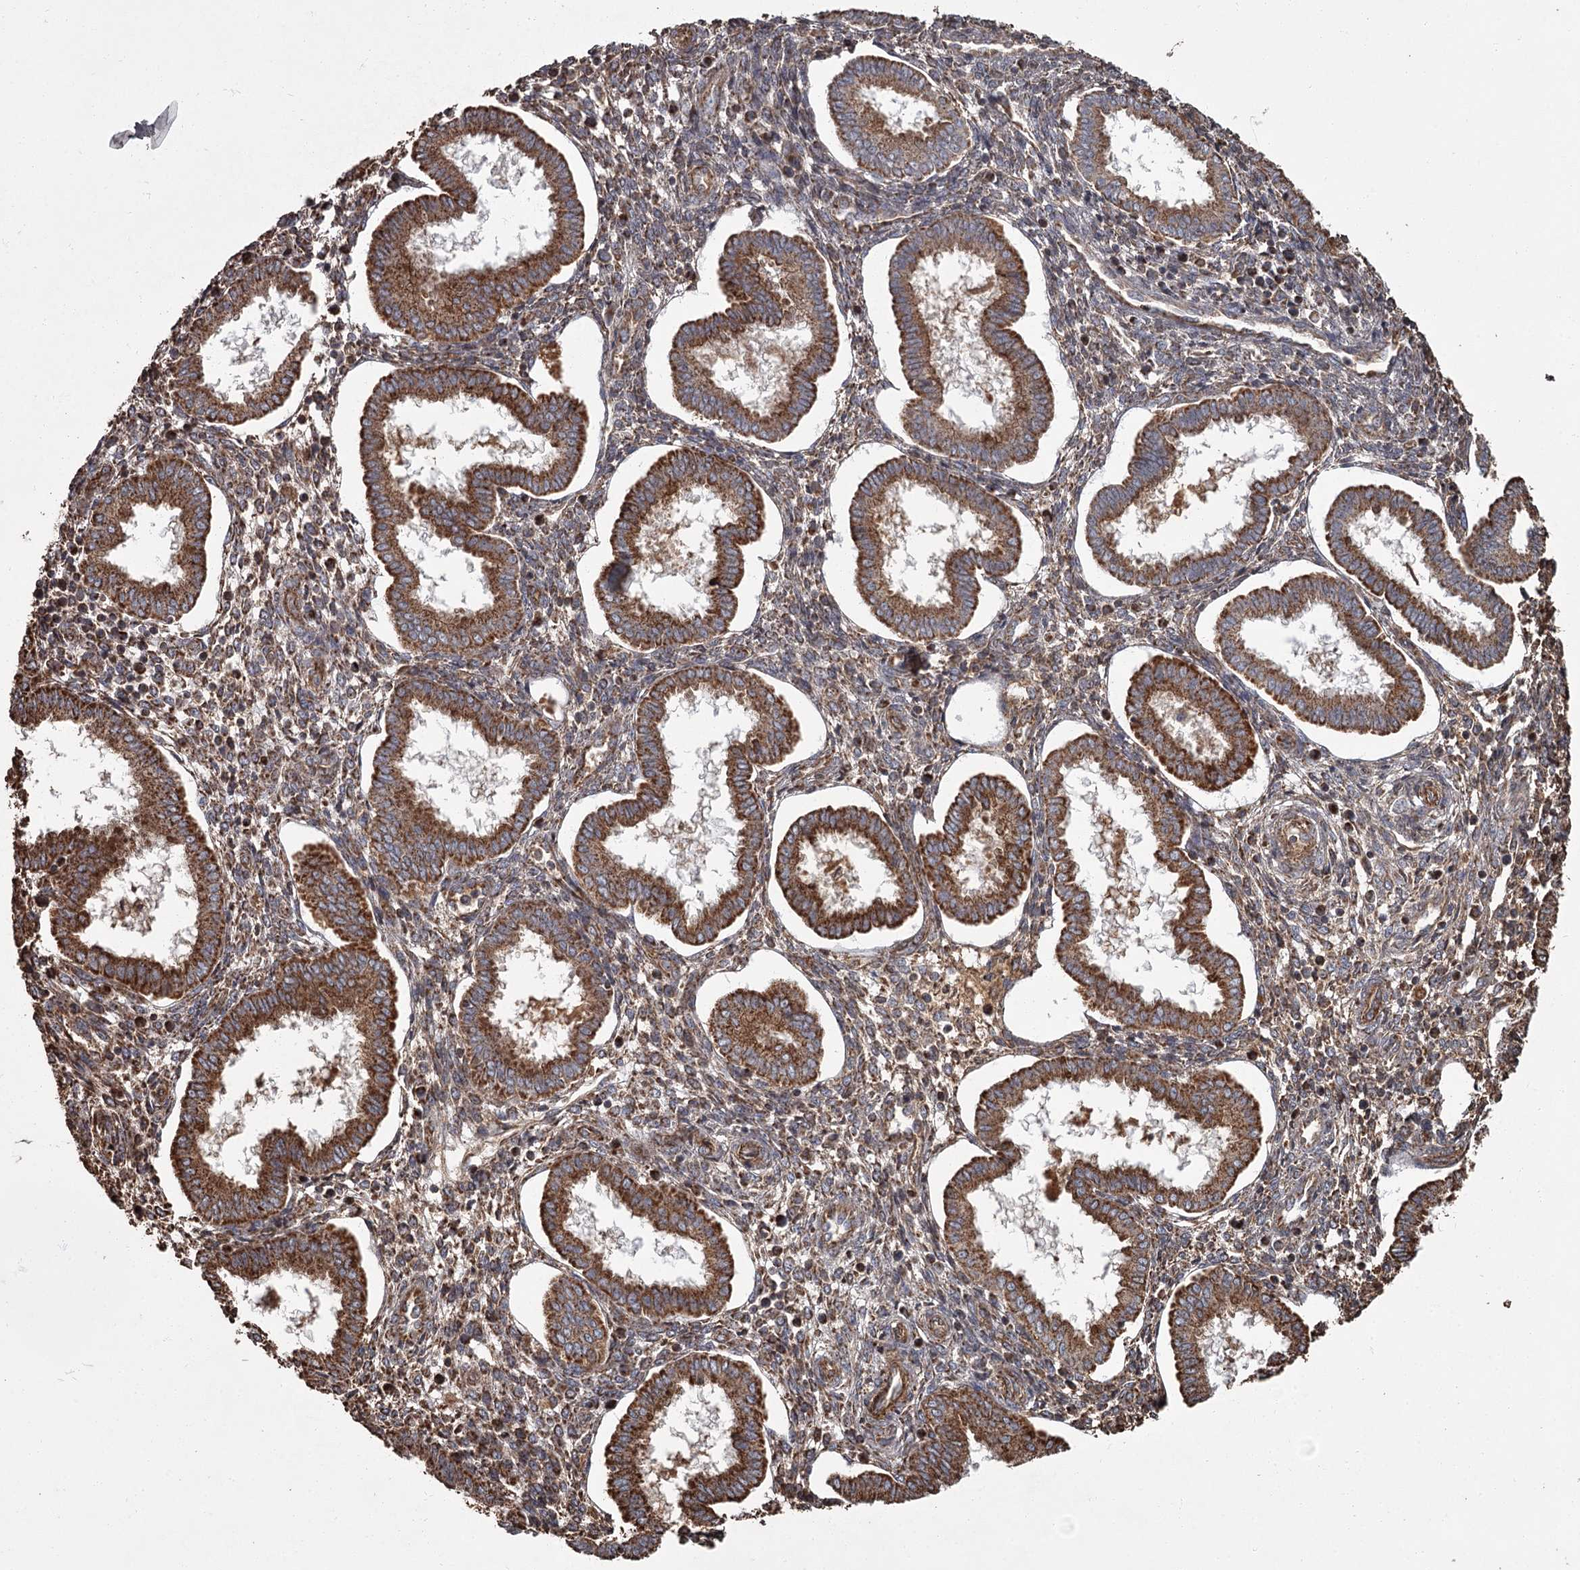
{"staining": {"intensity": "strong", "quantity": "25%-75%", "location": "cytoplasmic/membranous"}, "tissue": "endometrium", "cell_type": "Cells in endometrial stroma", "image_type": "normal", "snomed": [{"axis": "morphology", "description": "Normal tissue, NOS"}, {"axis": "topography", "description": "Endometrium"}], "caption": "This image demonstrates IHC staining of unremarkable human endometrium, with high strong cytoplasmic/membranous staining in approximately 25%-75% of cells in endometrial stroma.", "gene": "THAP9", "patient": {"sex": "female", "age": 24}}